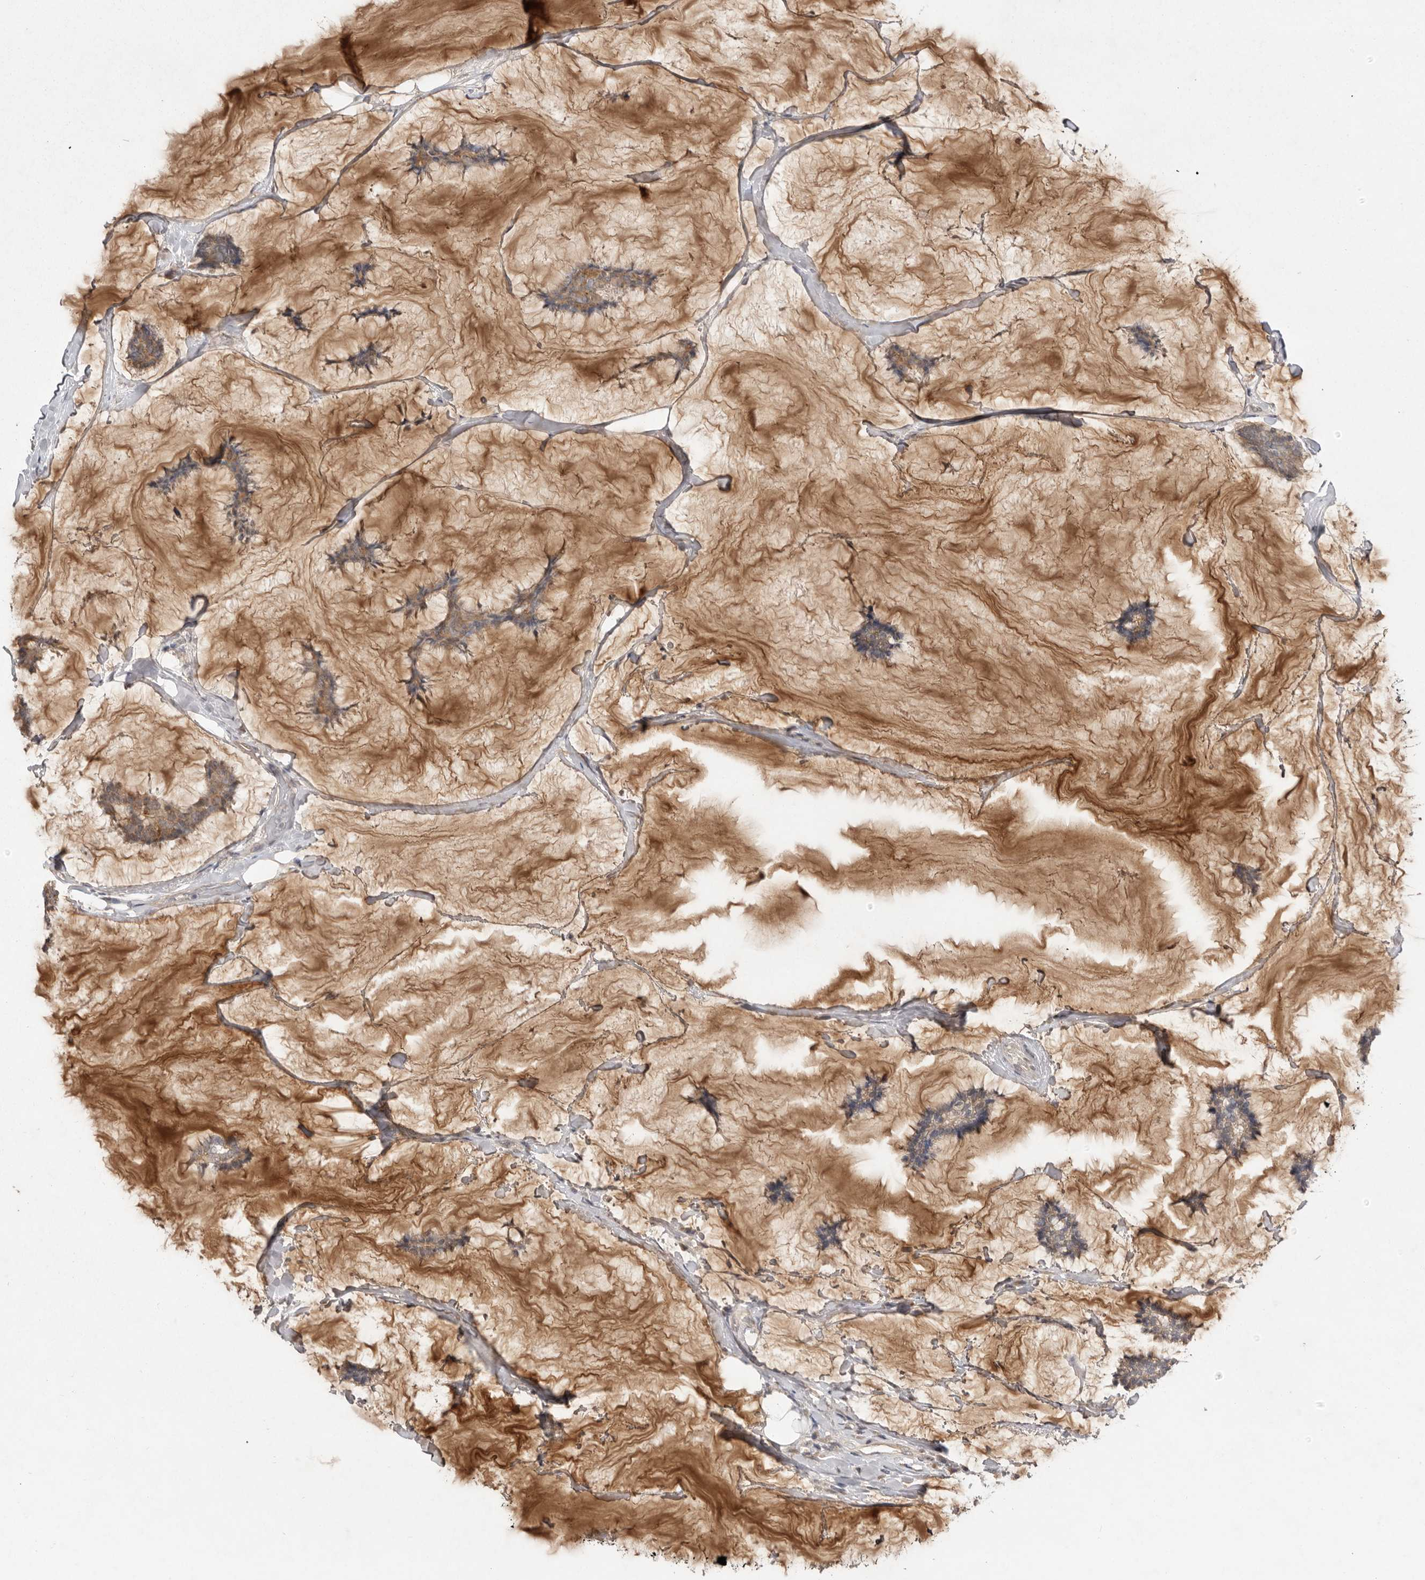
{"staining": {"intensity": "moderate", "quantity": ">75%", "location": "cytoplasmic/membranous"}, "tissue": "breast cancer", "cell_type": "Tumor cells", "image_type": "cancer", "snomed": [{"axis": "morphology", "description": "Duct carcinoma"}, {"axis": "topography", "description": "Breast"}], "caption": "A brown stain labels moderate cytoplasmic/membranous staining of a protein in breast cancer (intraductal carcinoma) tumor cells.", "gene": "NSUN4", "patient": {"sex": "female", "age": 93}}